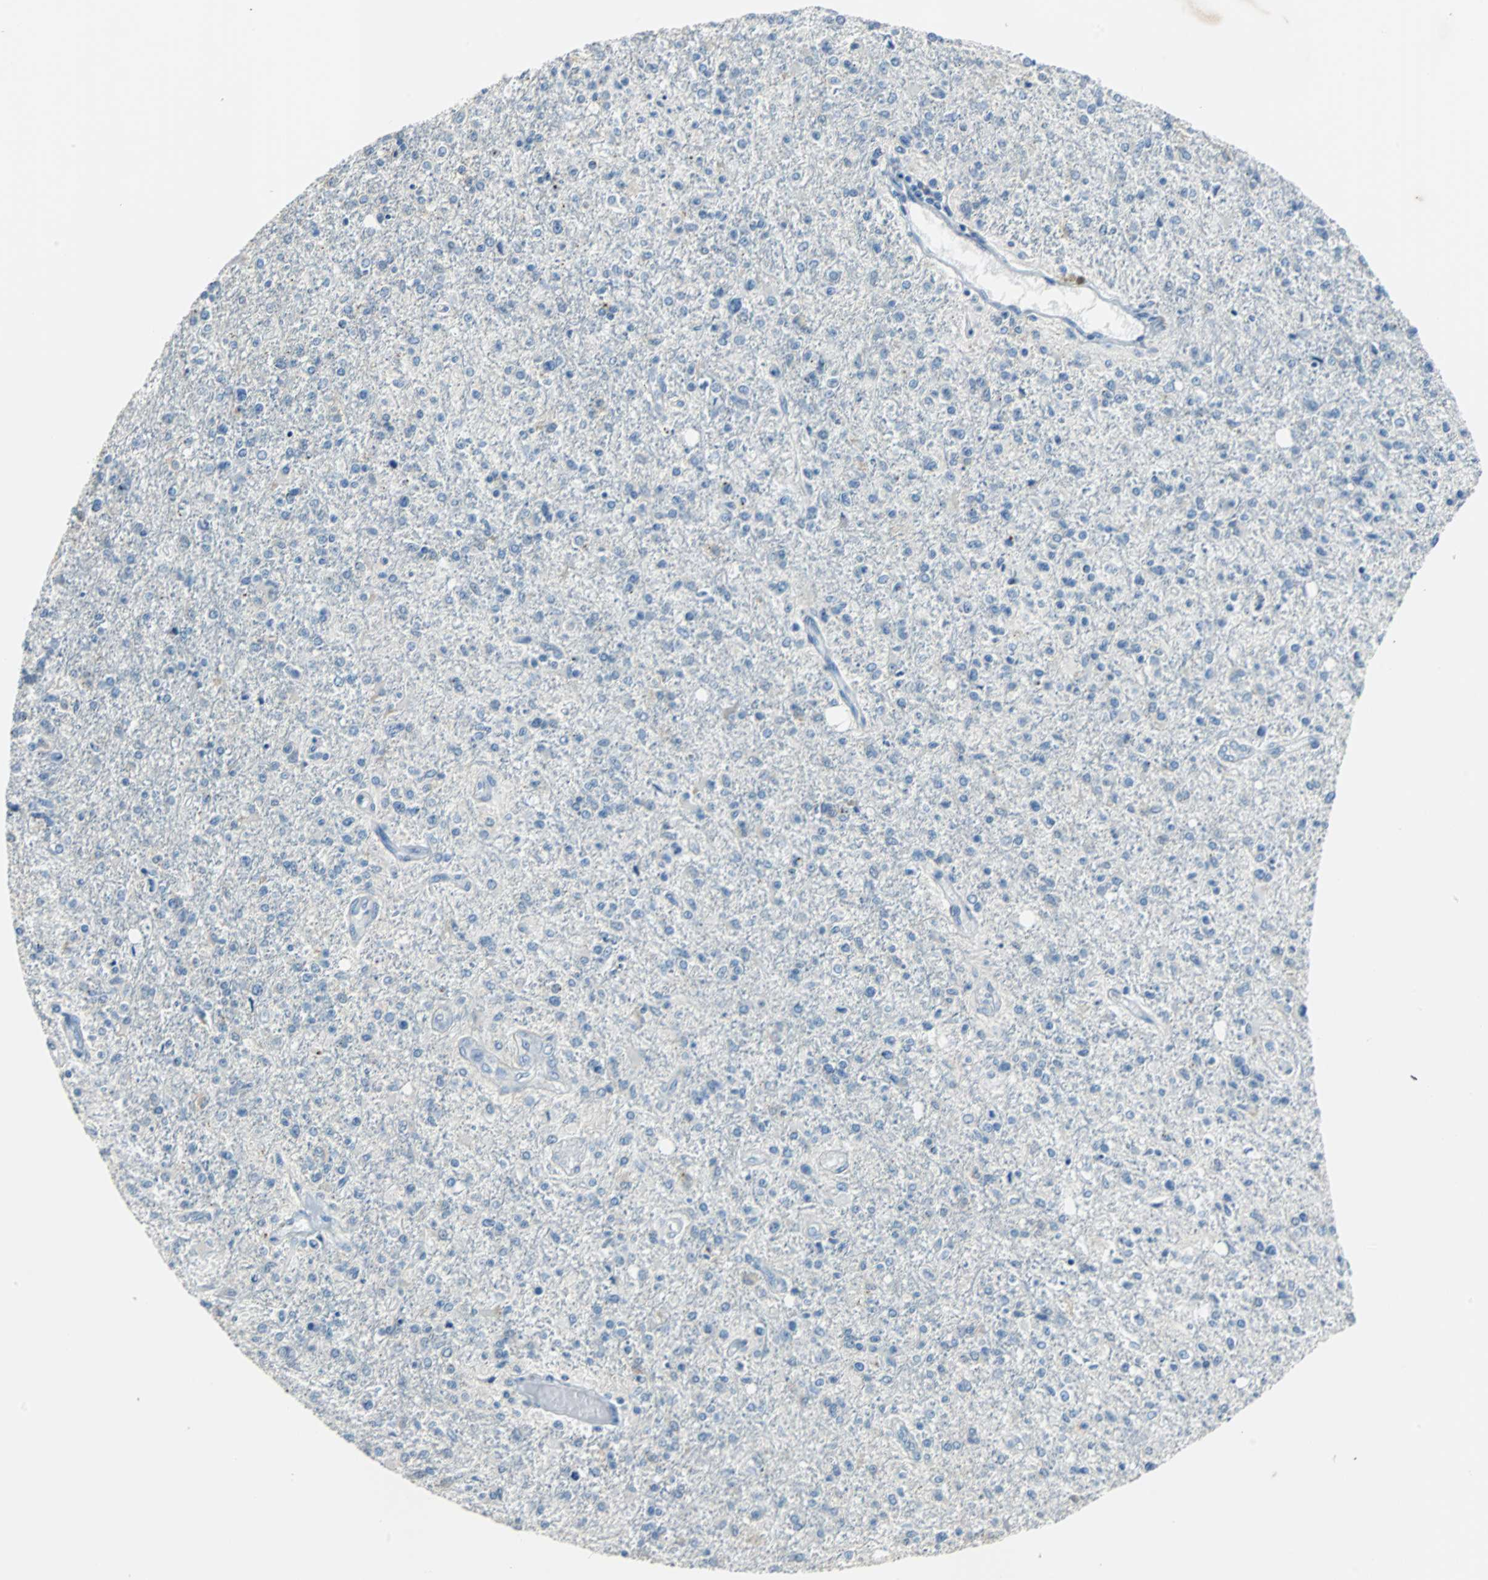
{"staining": {"intensity": "negative", "quantity": "none", "location": "none"}, "tissue": "glioma", "cell_type": "Tumor cells", "image_type": "cancer", "snomed": [{"axis": "morphology", "description": "Glioma, malignant, High grade"}, {"axis": "topography", "description": "Cerebral cortex"}], "caption": "Immunohistochemical staining of human glioma displays no significant staining in tumor cells. The staining was performed using DAB to visualize the protein expression in brown, while the nuclei were stained in blue with hematoxylin (Magnification: 20x).", "gene": "MUC7", "patient": {"sex": "male", "age": 76}}